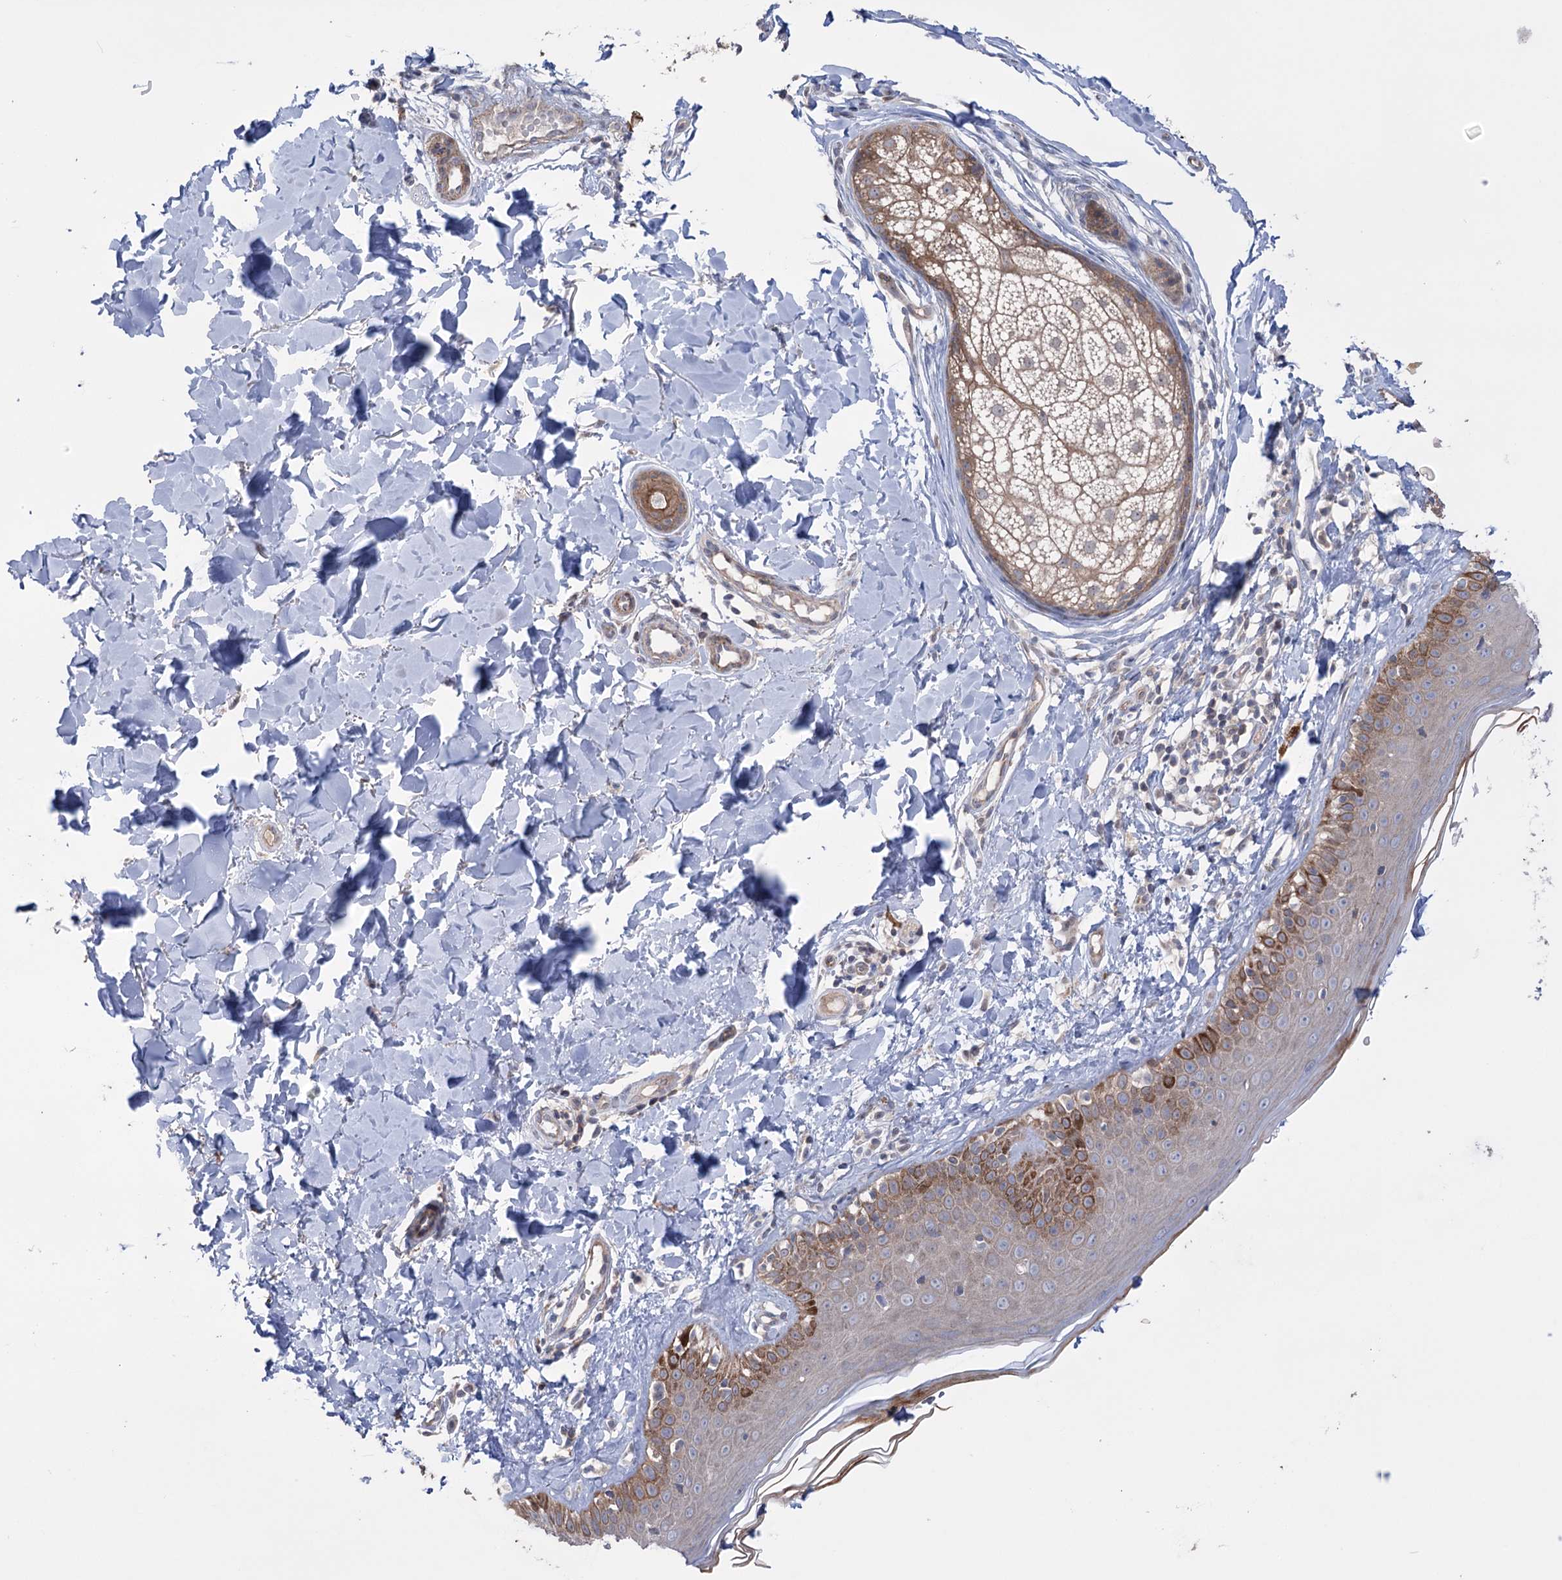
{"staining": {"intensity": "weak", "quantity": "25%-75%", "location": "cytoplasmic/membranous"}, "tissue": "skin", "cell_type": "Fibroblasts", "image_type": "normal", "snomed": [{"axis": "morphology", "description": "Normal tissue, NOS"}, {"axis": "topography", "description": "Skin"}], "caption": "Human skin stained with a protein marker displays weak staining in fibroblasts.", "gene": "TRIM71", "patient": {"sex": "male", "age": 52}}